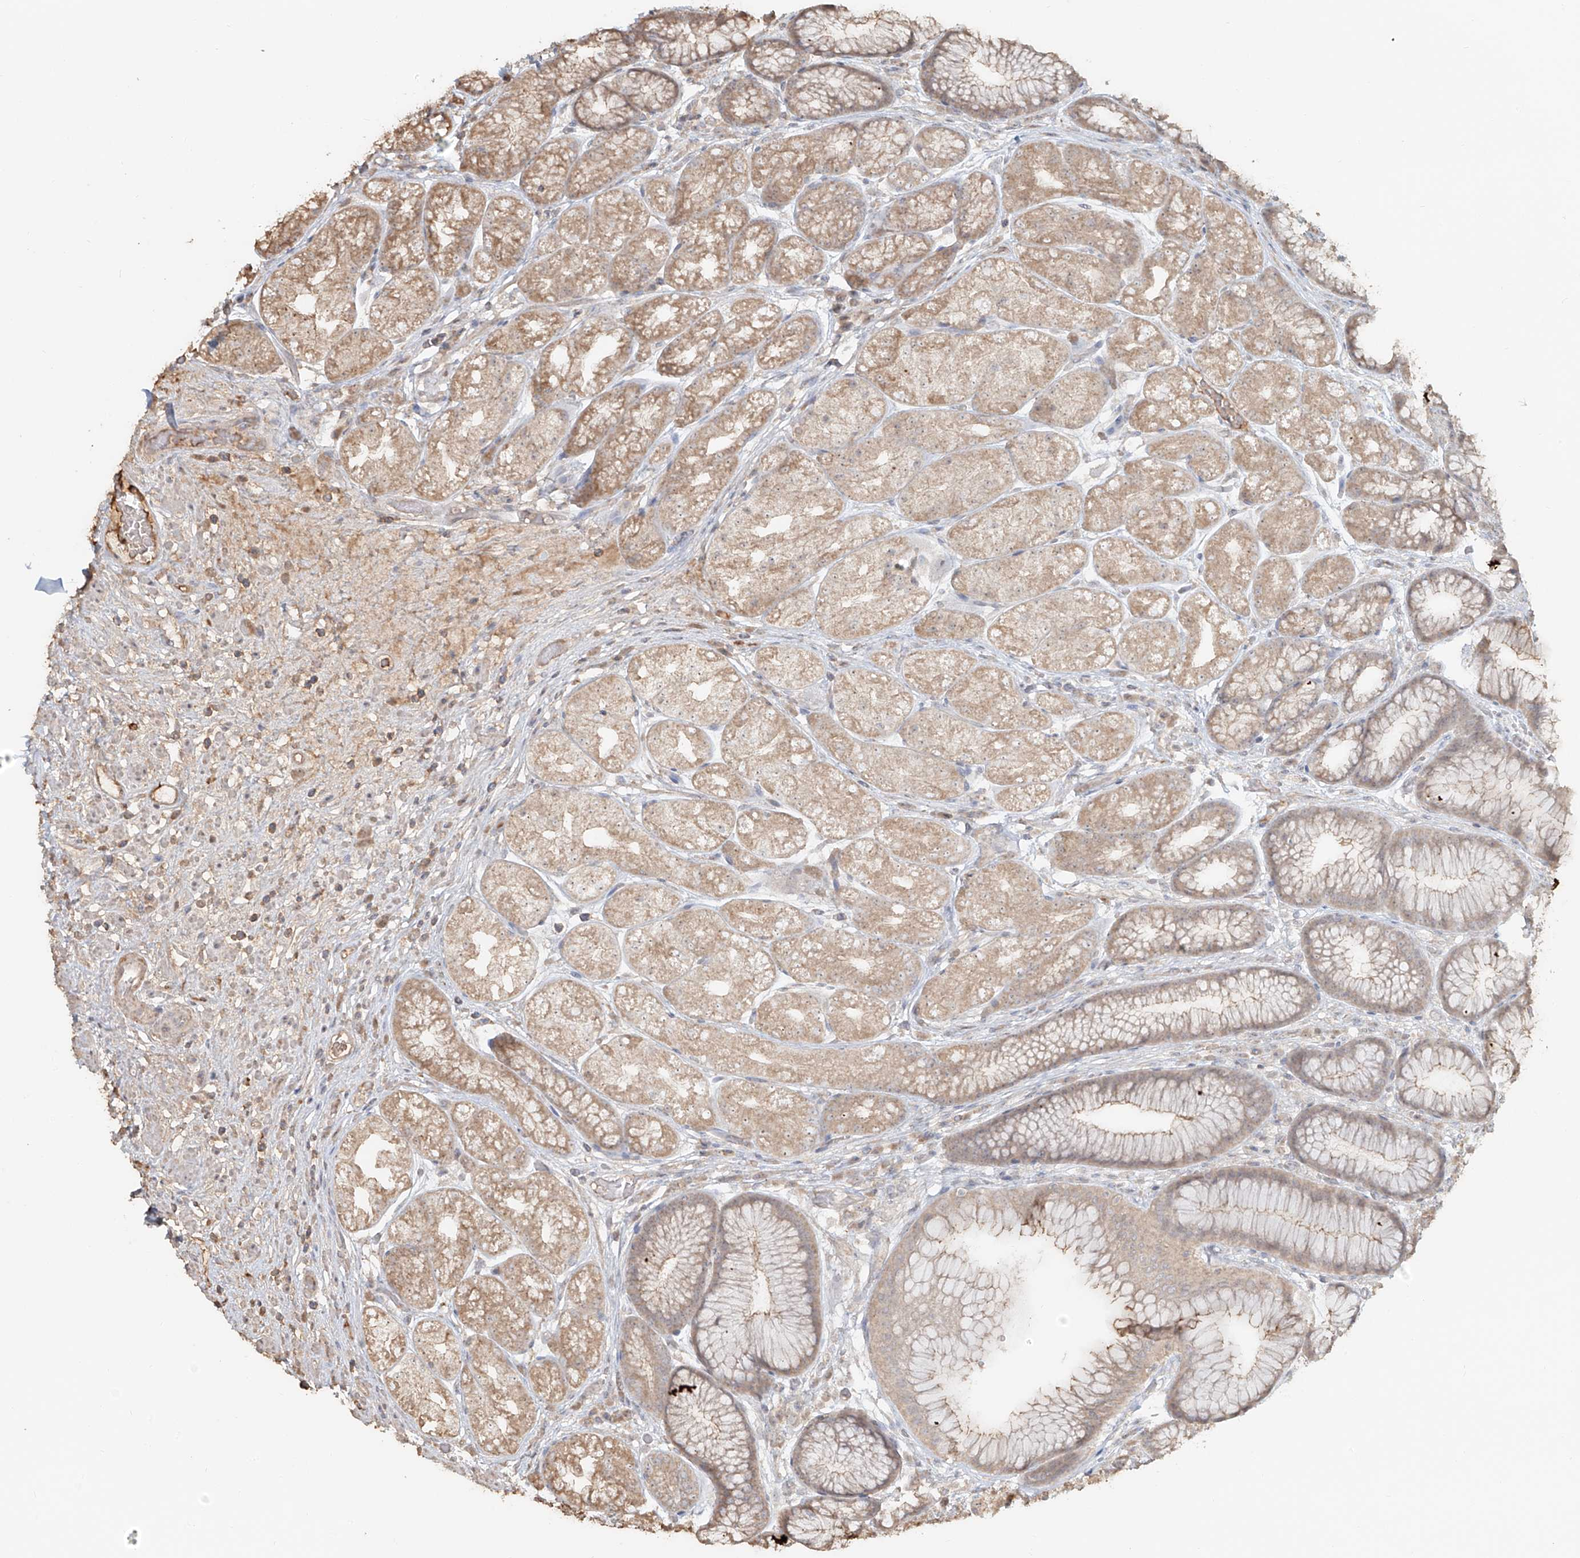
{"staining": {"intensity": "moderate", "quantity": "<25%", "location": "cytoplasmic/membranous"}, "tissue": "stomach", "cell_type": "Glandular cells", "image_type": "normal", "snomed": [{"axis": "morphology", "description": "Normal tissue, NOS"}, {"axis": "topography", "description": "Stomach"}], "caption": "A high-resolution photomicrograph shows IHC staining of benign stomach, which demonstrates moderate cytoplasmic/membranous staining in approximately <25% of glandular cells.", "gene": "NPHS1", "patient": {"sex": "male", "age": 57}}